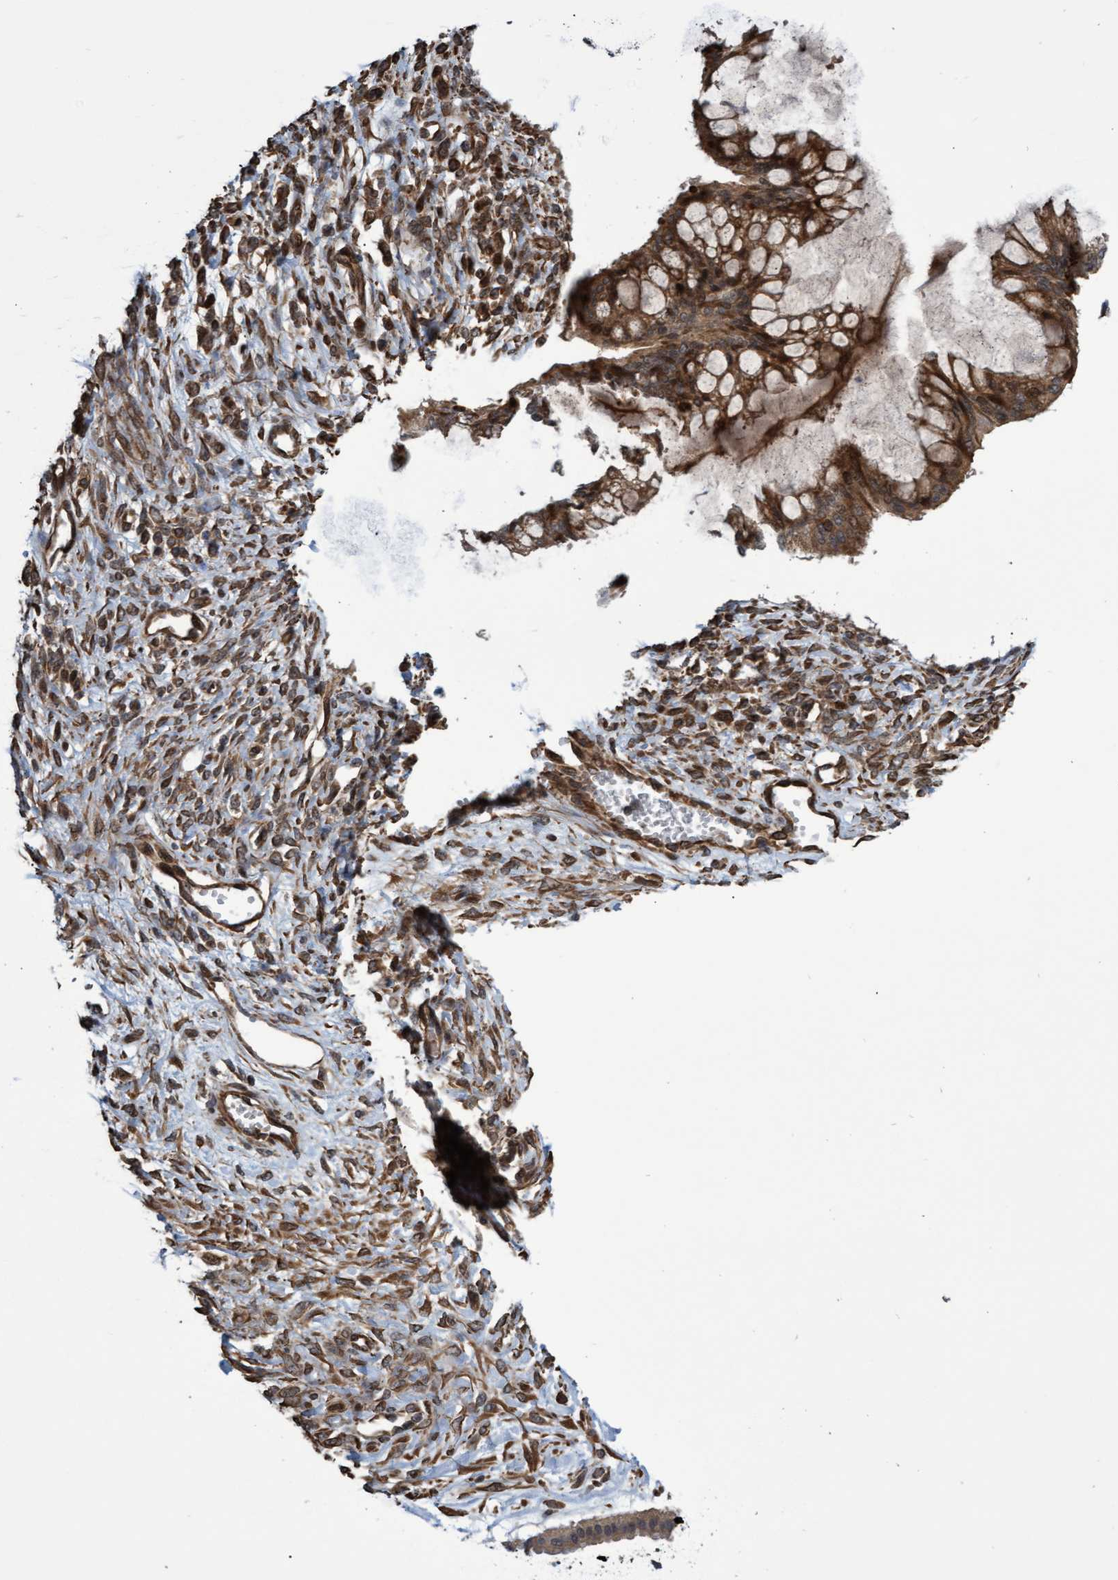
{"staining": {"intensity": "moderate", "quantity": ">75%", "location": "cytoplasmic/membranous"}, "tissue": "ovarian cancer", "cell_type": "Tumor cells", "image_type": "cancer", "snomed": [{"axis": "morphology", "description": "Cystadenocarcinoma, mucinous, NOS"}, {"axis": "topography", "description": "Ovary"}], "caption": "Ovarian mucinous cystadenocarcinoma stained with DAB (3,3'-diaminobenzidine) immunohistochemistry demonstrates medium levels of moderate cytoplasmic/membranous staining in about >75% of tumor cells.", "gene": "TNFRSF10B", "patient": {"sex": "female", "age": 73}}